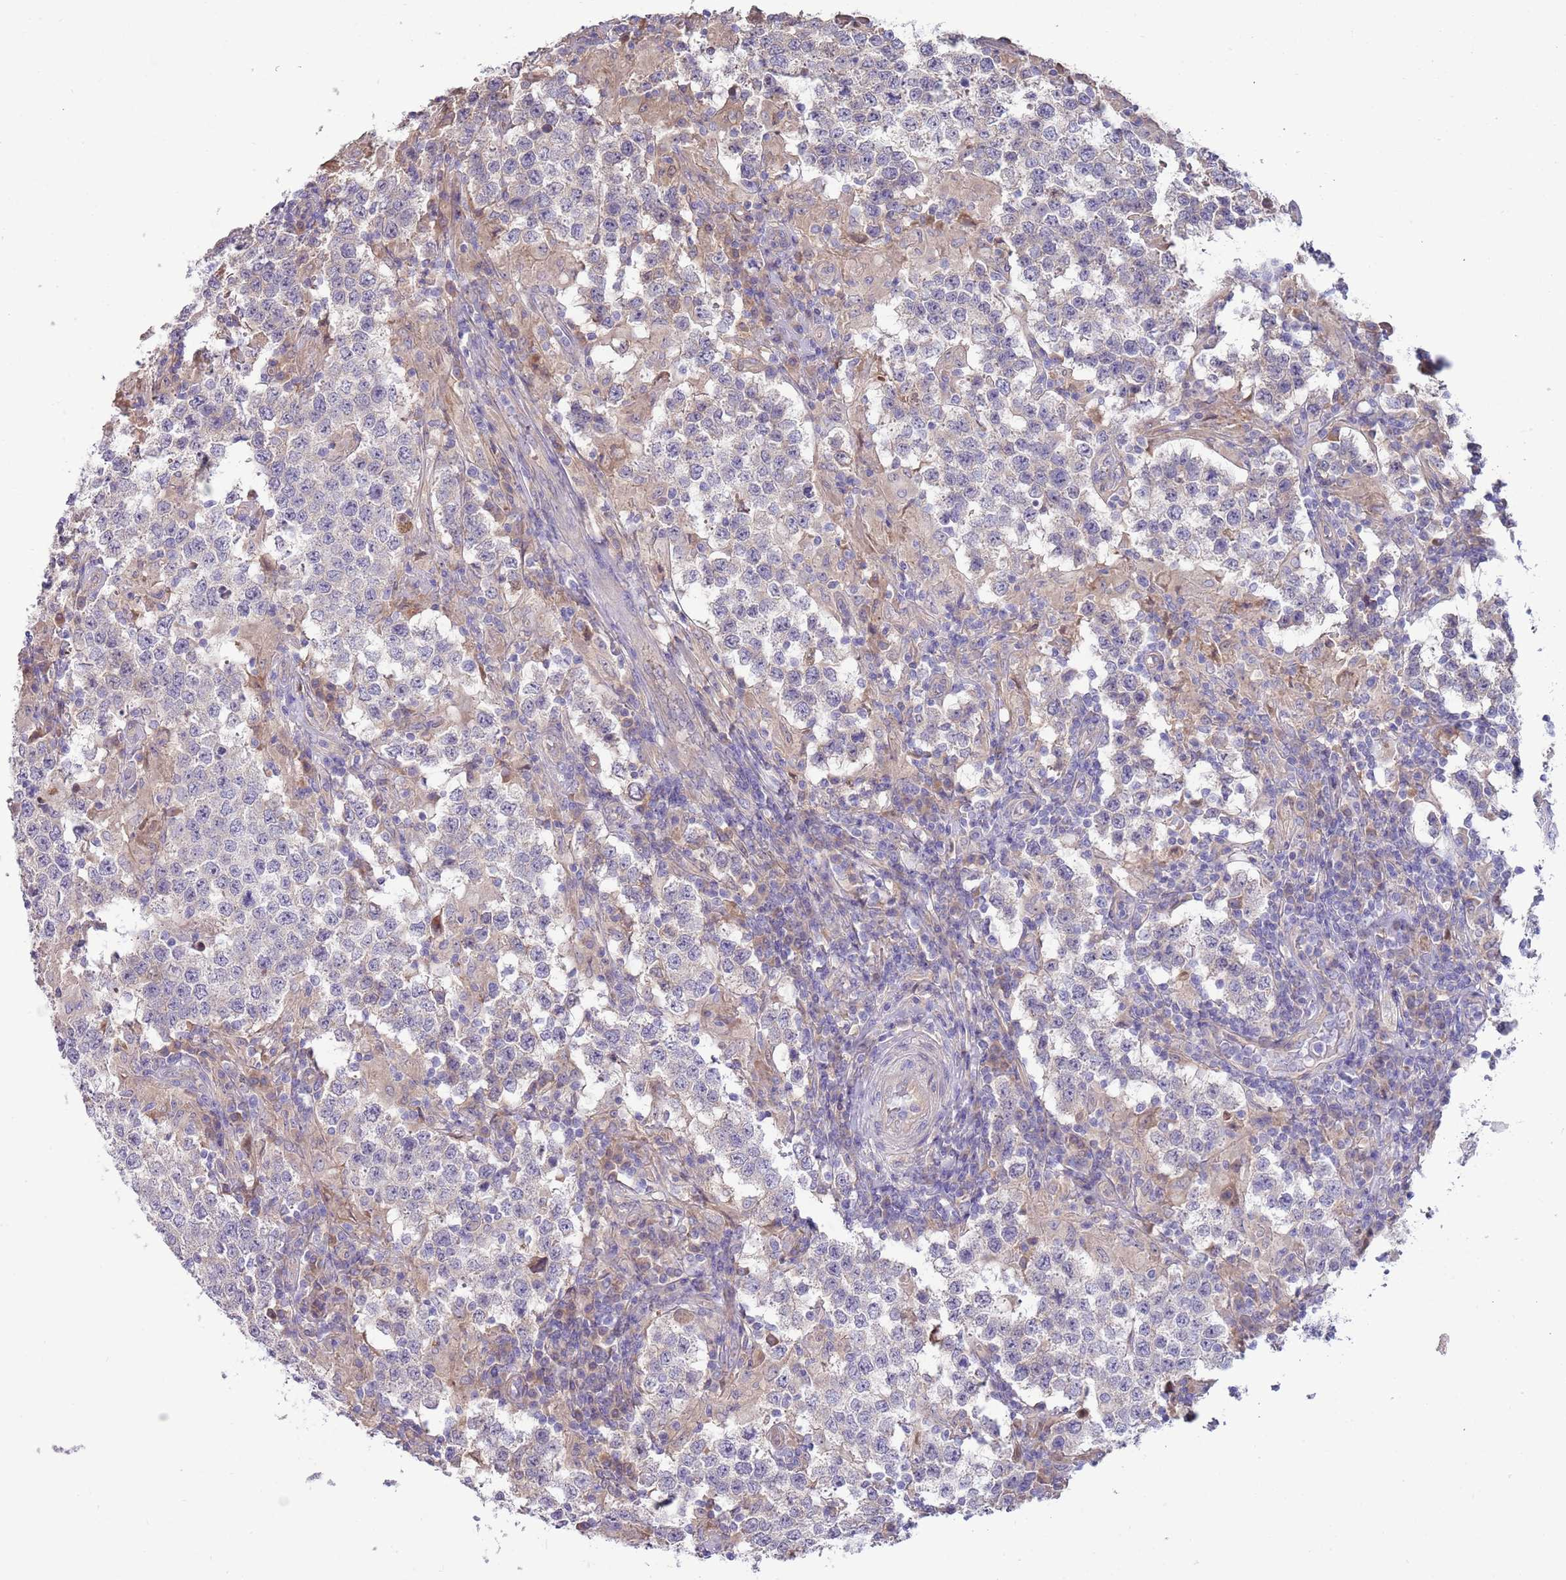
{"staining": {"intensity": "negative", "quantity": "none", "location": "none"}, "tissue": "testis cancer", "cell_type": "Tumor cells", "image_type": "cancer", "snomed": [{"axis": "morphology", "description": "Seminoma, NOS"}, {"axis": "morphology", "description": "Carcinoma, Embryonal, NOS"}, {"axis": "topography", "description": "Testis"}], "caption": "Histopathology image shows no significant protein positivity in tumor cells of testis cancer.", "gene": "CABYR", "patient": {"sex": "male", "age": 41}}